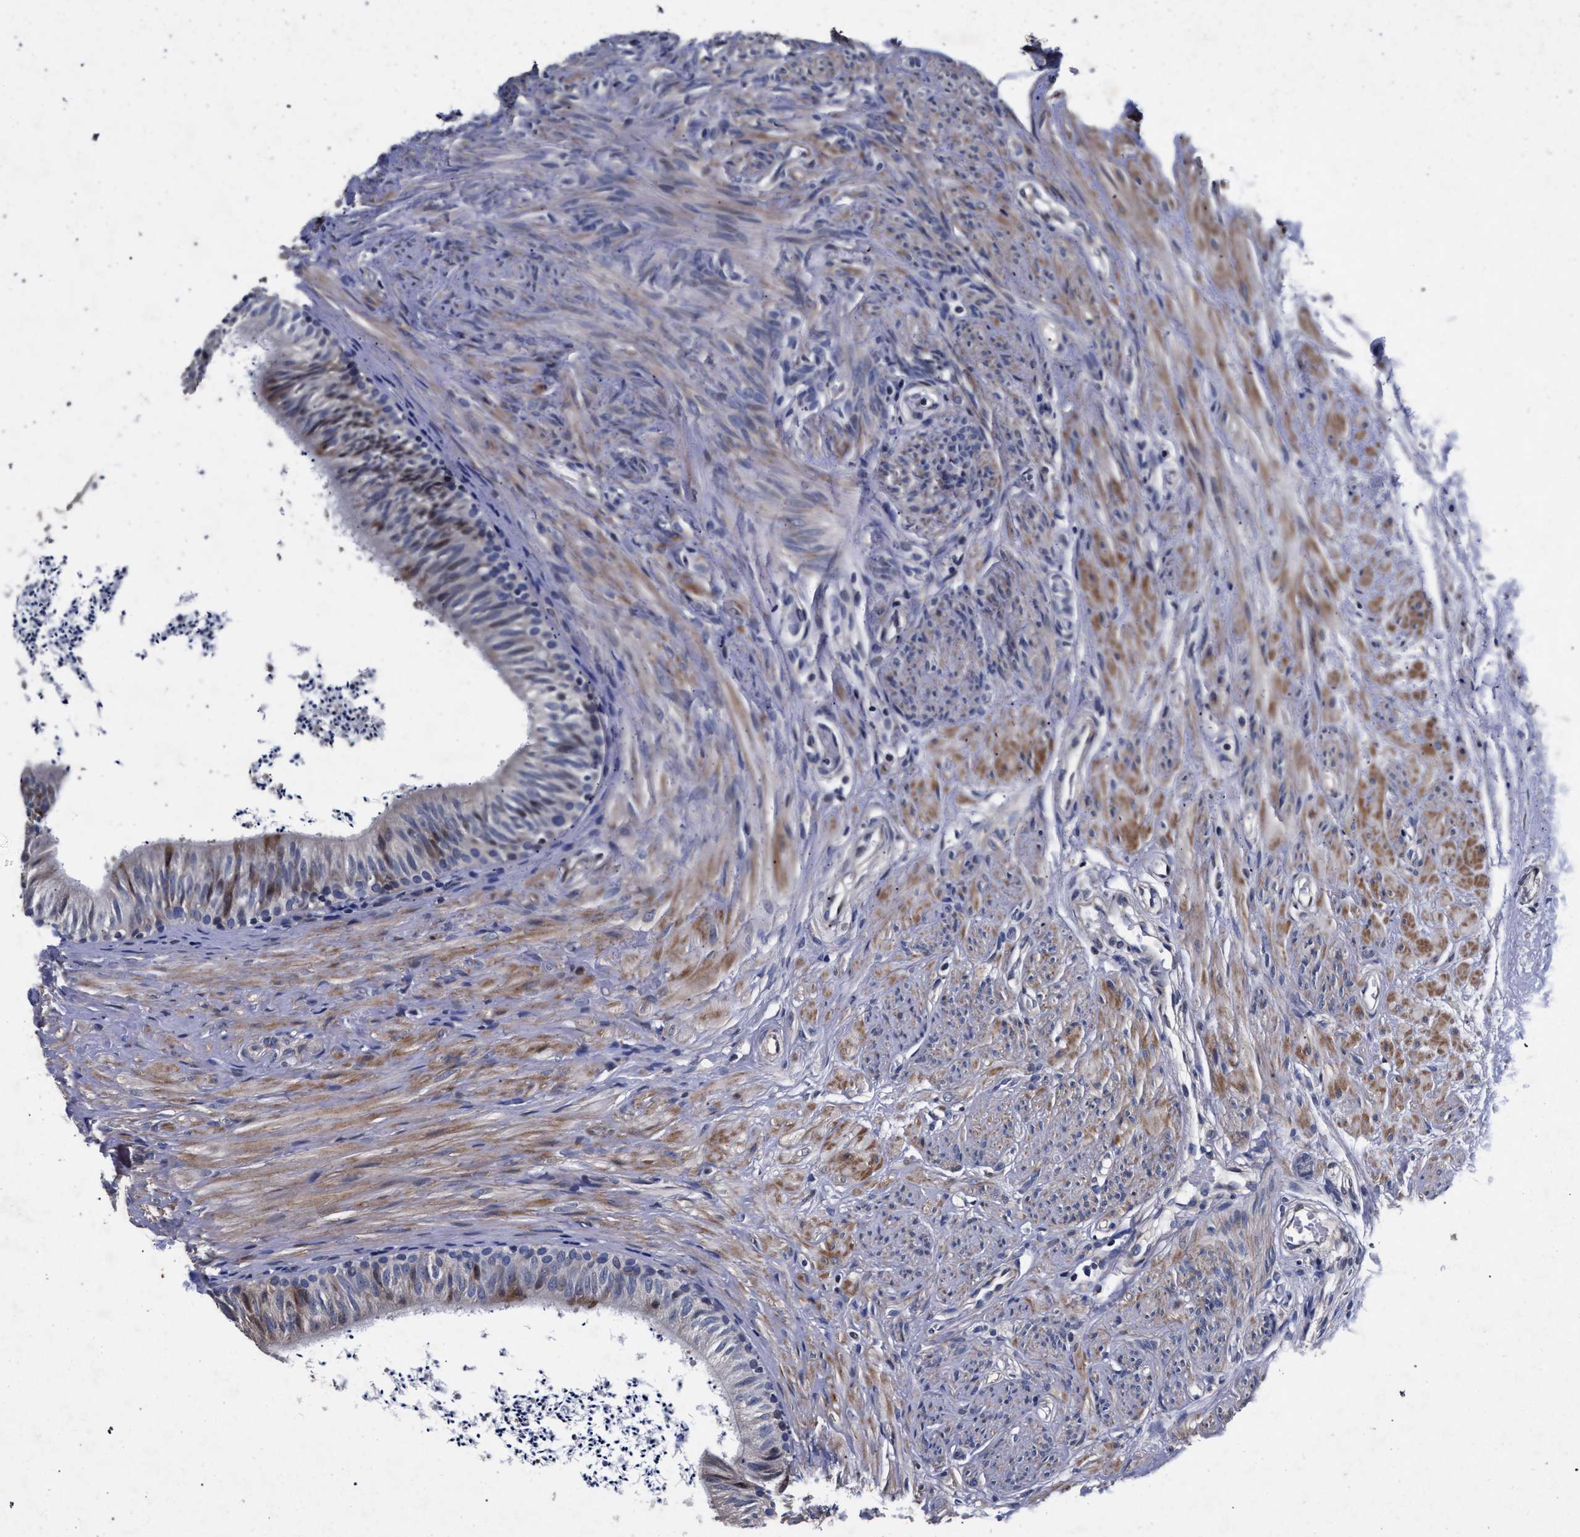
{"staining": {"intensity": "moderate", "quantity": "25%-75%", "location": "cytoplasmic/membranous"}, "tissue": "epididymis", "cell_type": "Glandular cells", "image_type": "normal", "snomed": [{"axis": "morphology", "description": "Normal tissue, NOS"}, {"axis": "topography", "description": "Epididymis"}], "caption": "Moderate cytoplasmic/membranous positivity for a protein is seen in approximately 25%-75% of glandular cells of normal epididymis using IHC.", "gene": "CFAP95", "patient": {"sex": "male", "age": 56}}